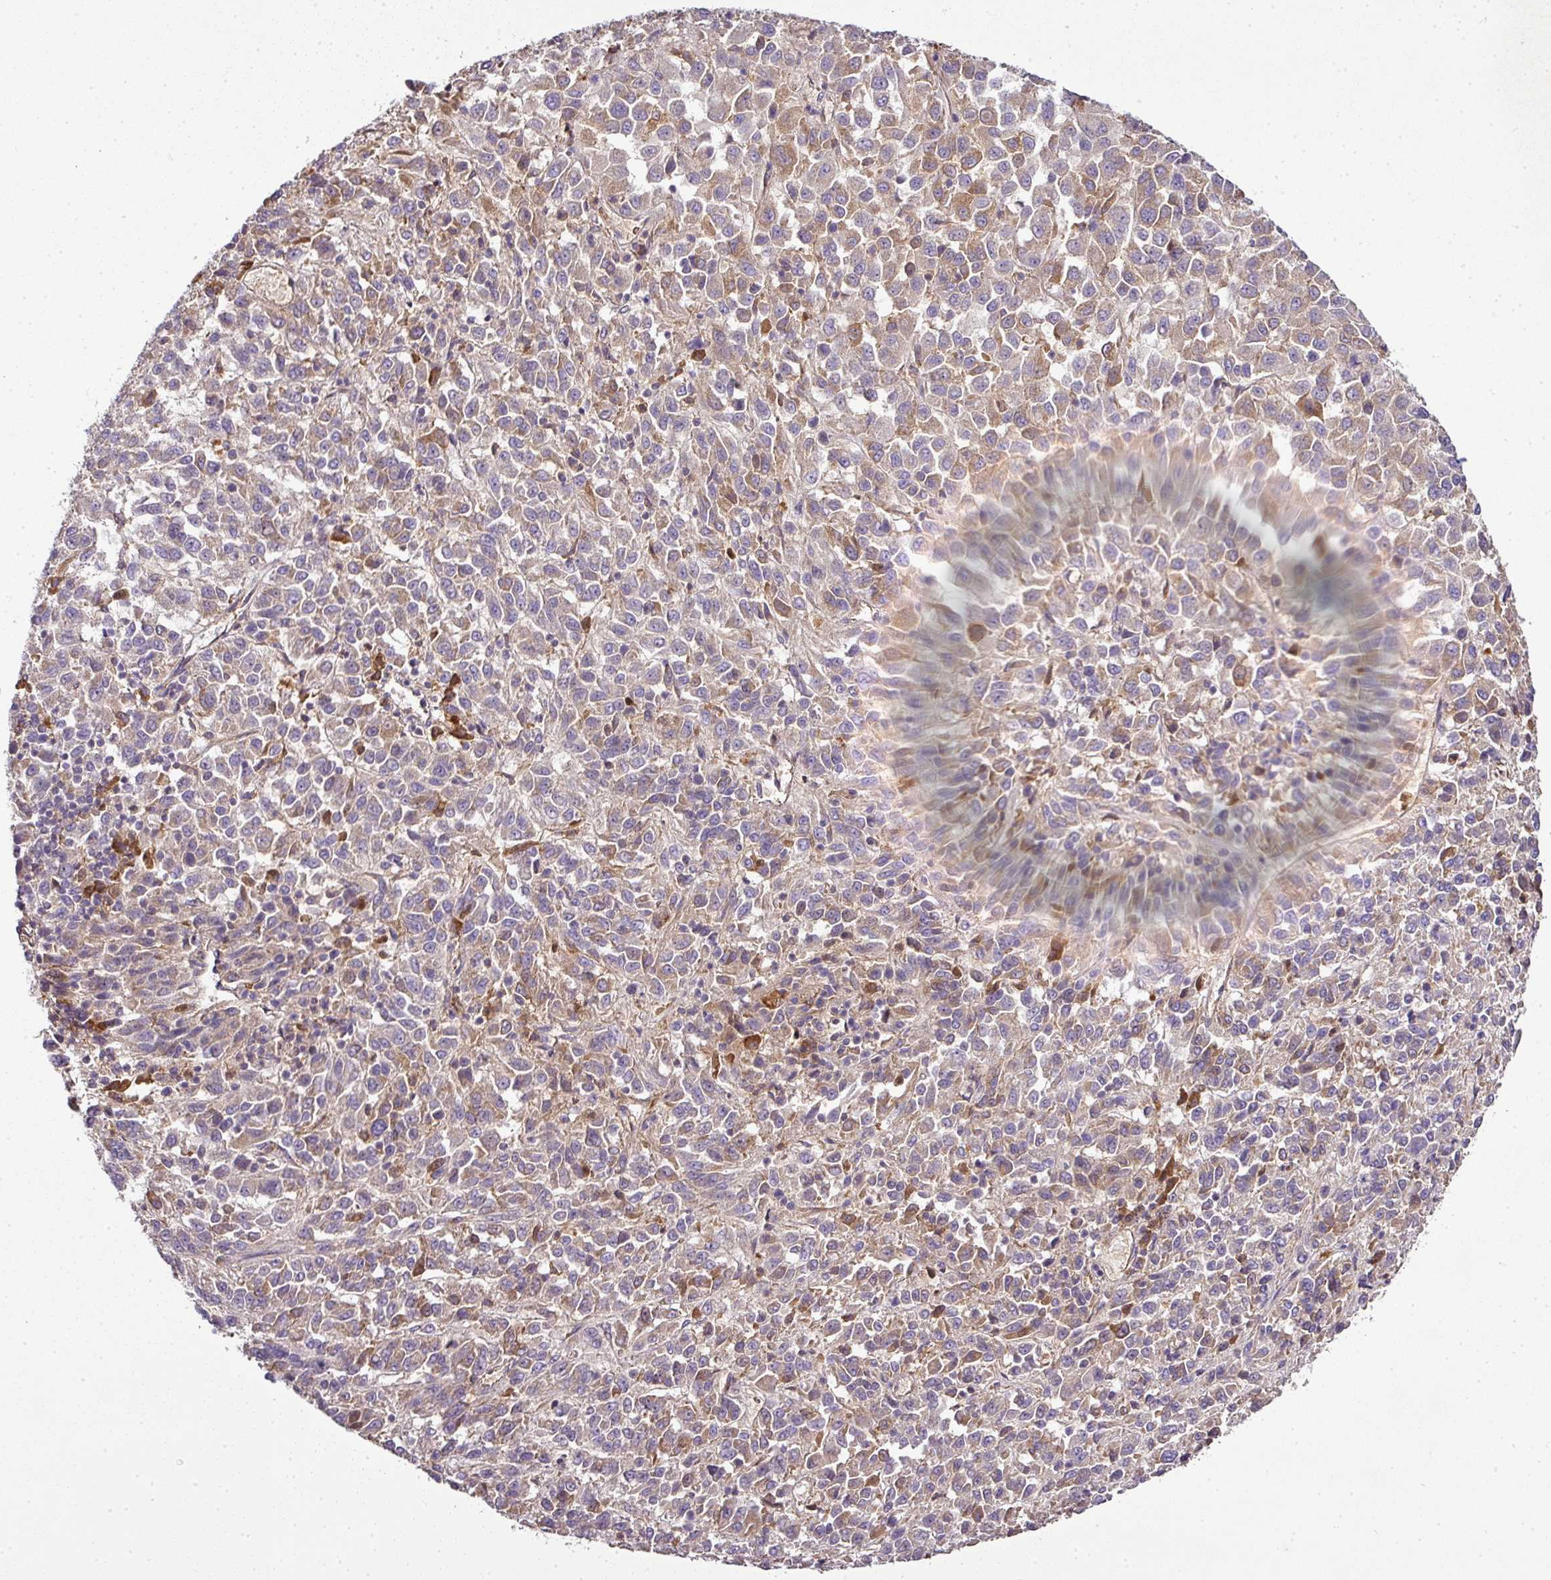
{"staining": {"intensity": "weak", "quantity": ">75%", "location": "cytoplasmic/membranous"}, "tissue": "melanoma", "cell_type": "Tumor cells", "image_type": "cancer", "snomed": [{"axis": "morphology", "description": "Malignant melanoma, Metastatic site"}, {"axis": "topography", "description": "Lung"}], "caption": "Weak cytoplasmic/membranous staining is identified in about >75% of tumor cells in malignant melanoma (metastatic site).", "gene": "CAB39L", "patient": {"sex": "male", "age": 64}}